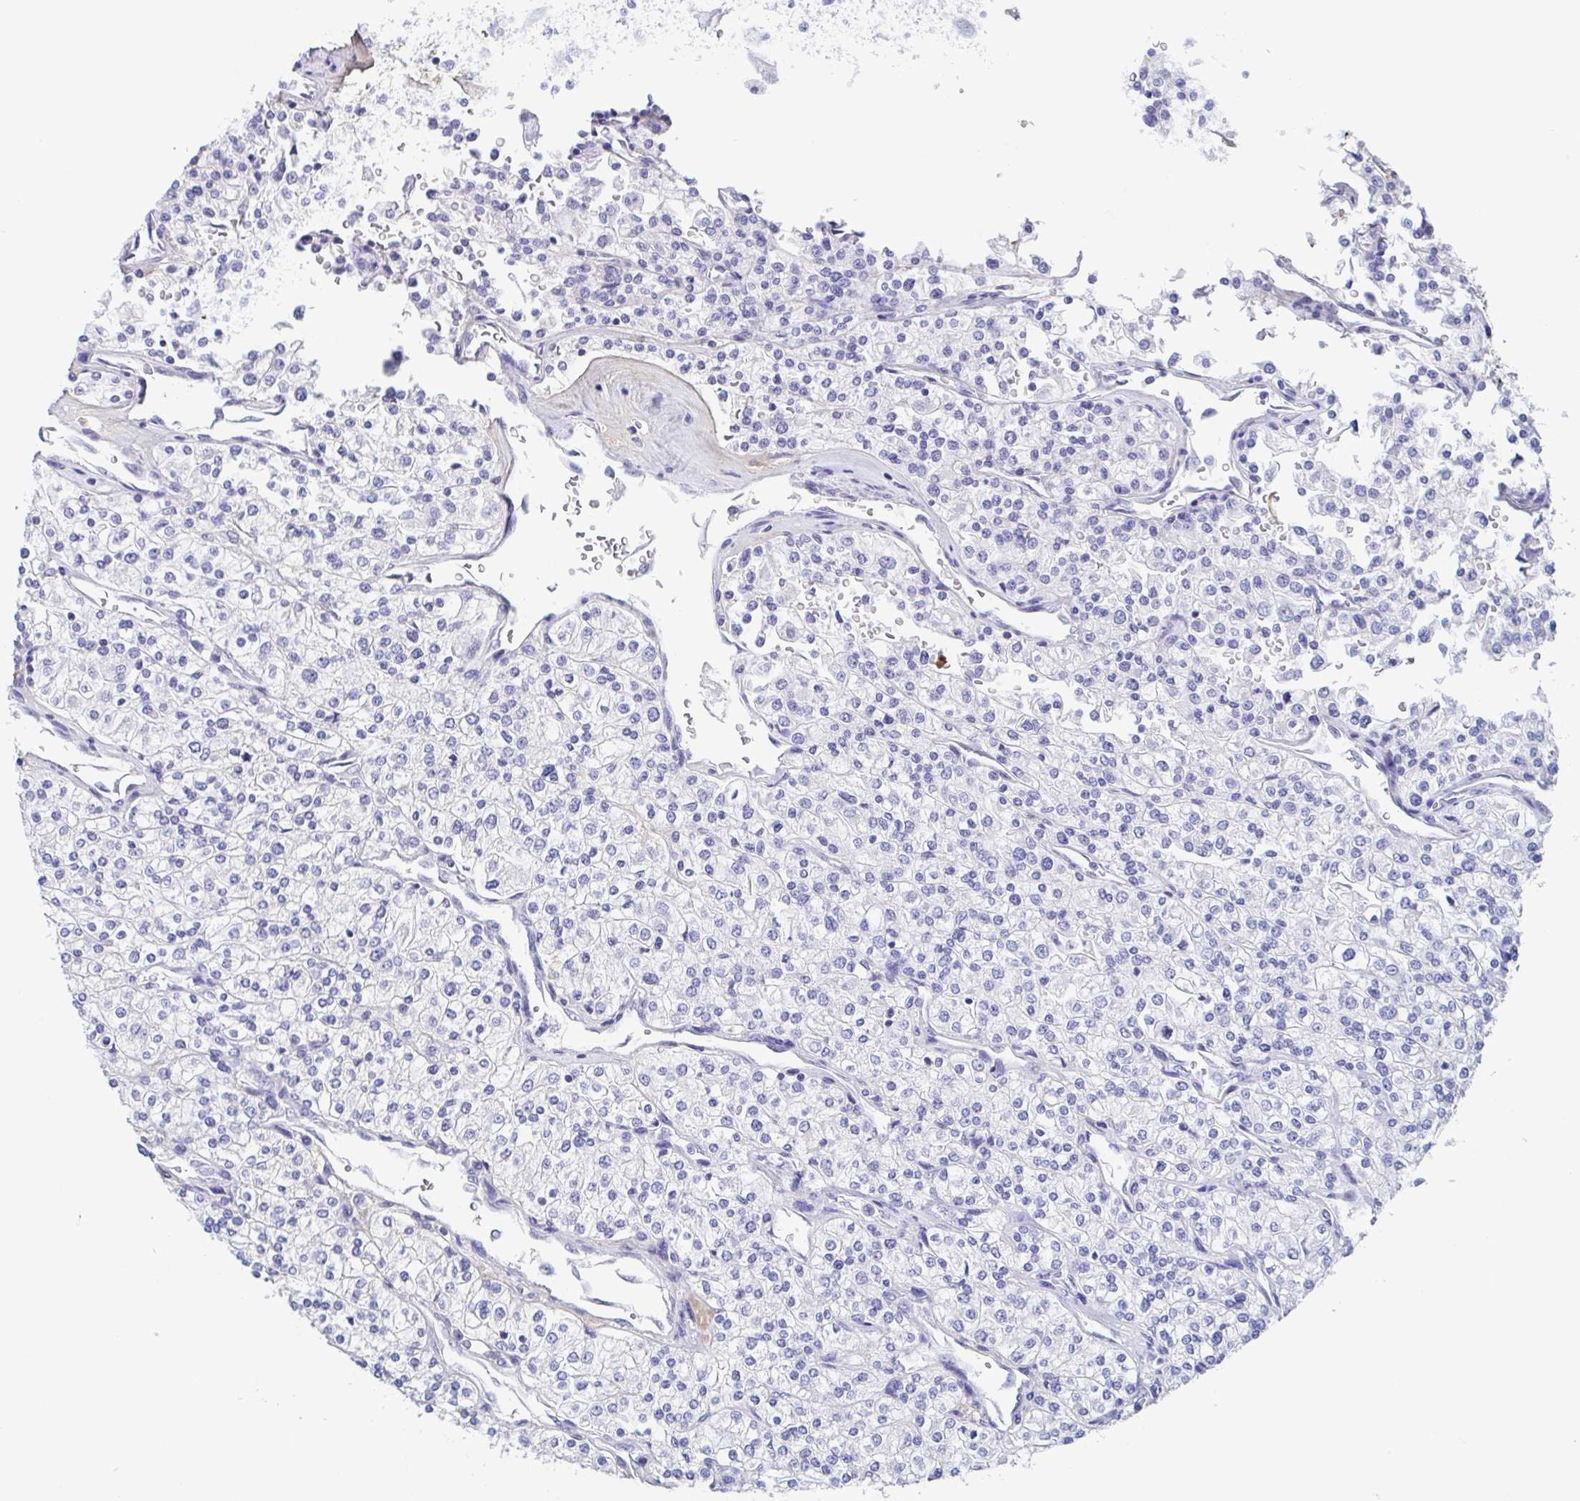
{"staining": {"intensity": "negative", "quantity": "none", "location": "none"}, "tissue": "renal cancer", "cell_type": "Tumor cells", "image_type": "cancer", "snomed": [{"axis": "morphology", "description": "Adenocarcinoma, NOS"}, {"axis": "topography", "description": "Kidney"}], "caption": "Immunohistochemistry of human renal cancer shows no positivity in tumor cells.", "gene": "TREH", "patient": {"sex": "male", "age": 80}}